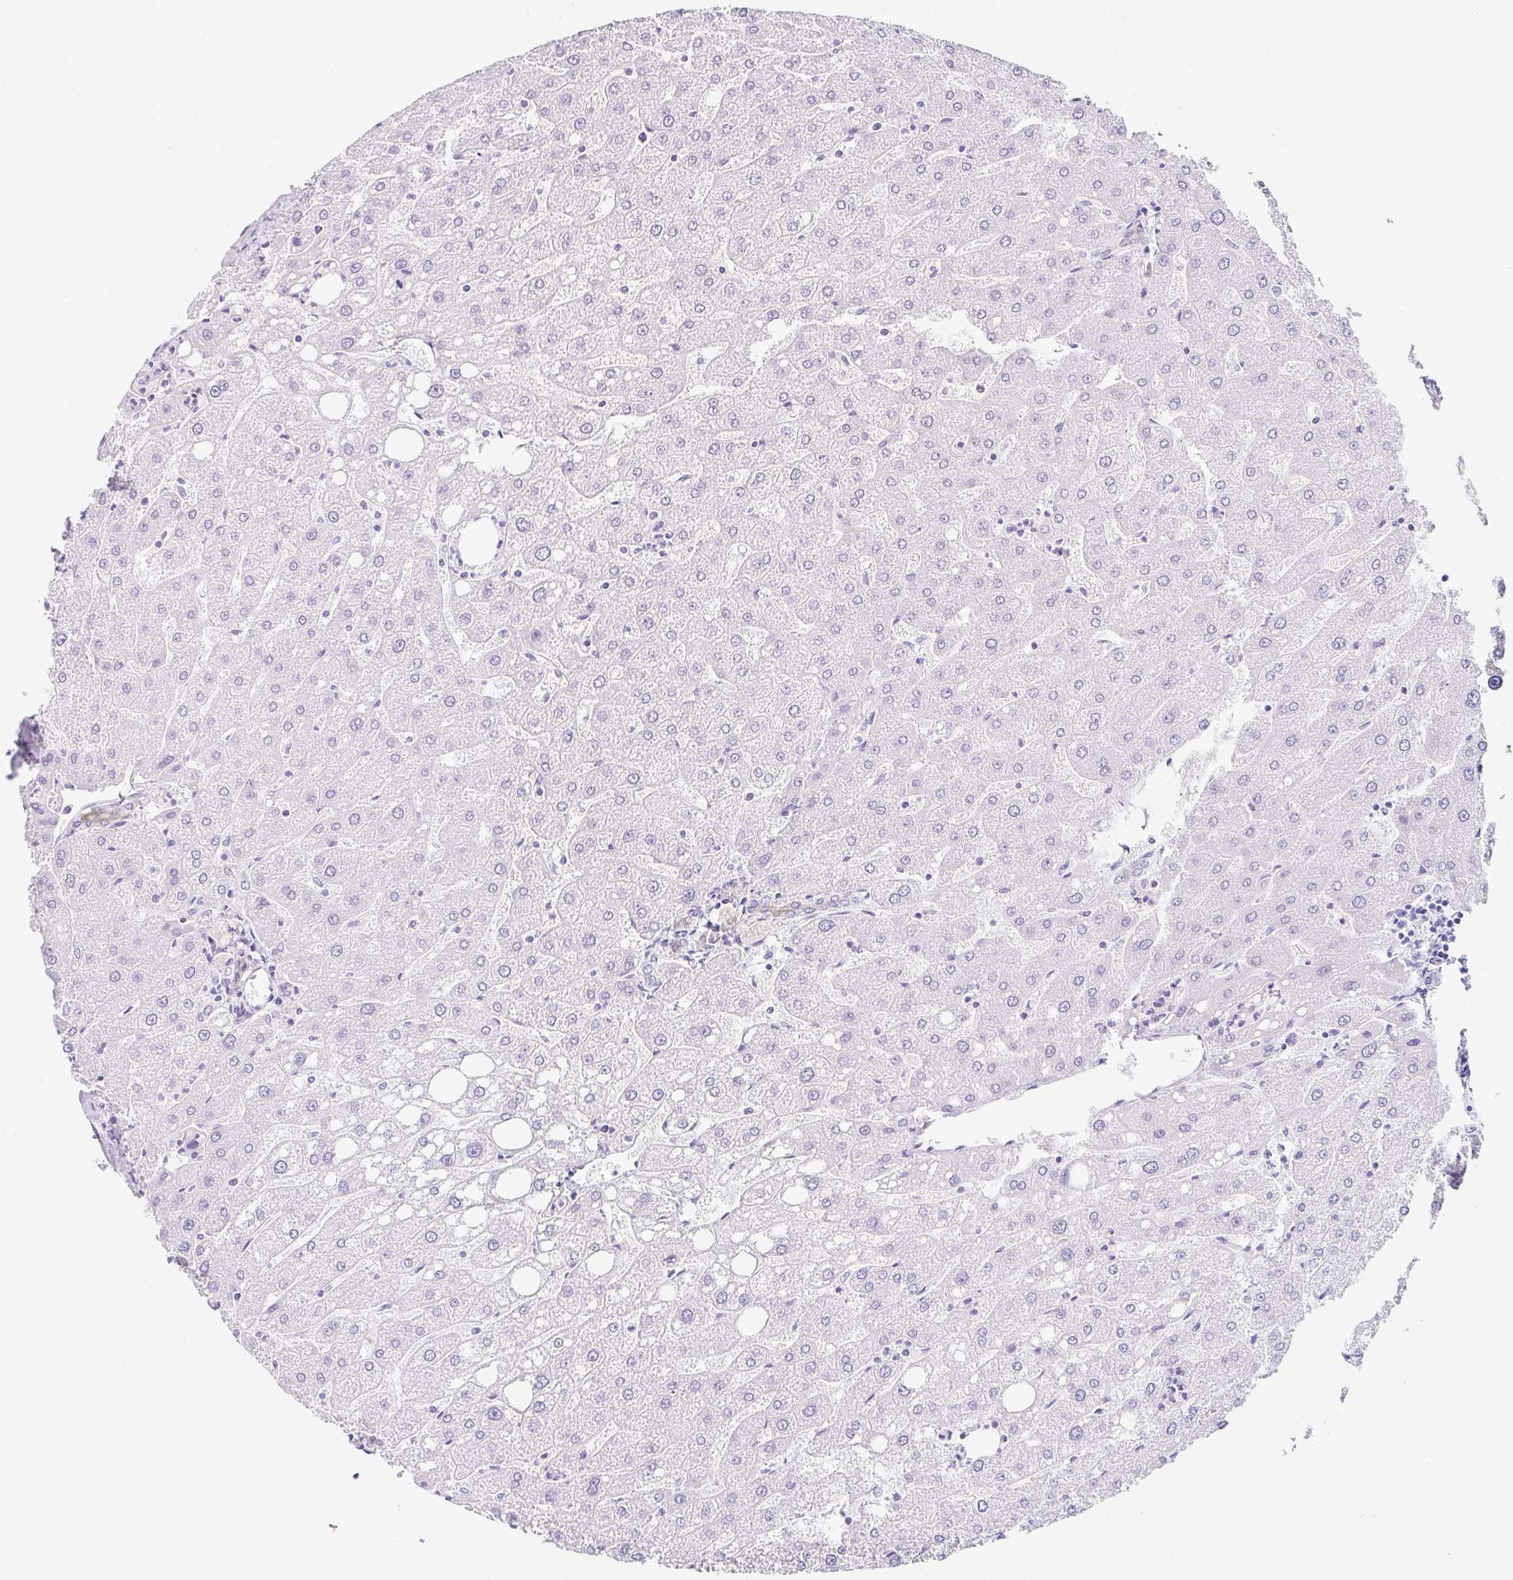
{"staining": {"intensity": "weak", "quantity": "25%-75%", "location": "cytoplasmic/membranous"}, "tissue": "liver", "cell_type": "Cholangiocytes", "image_type": "normal", "snomed": [{"axis": "morphology", "description": "Normal tissue, NOS"}, {"axis": "topography", "description": "Liver"}], "caption": "Brown immunohistochemical staining in unremarkable human liver demonstrates weak cytoplasmic/membranous staining in about 25%-75% of cholangiocytes.", "gene": "CLDND2", "patient": {"sex": "male", "age": 67}}